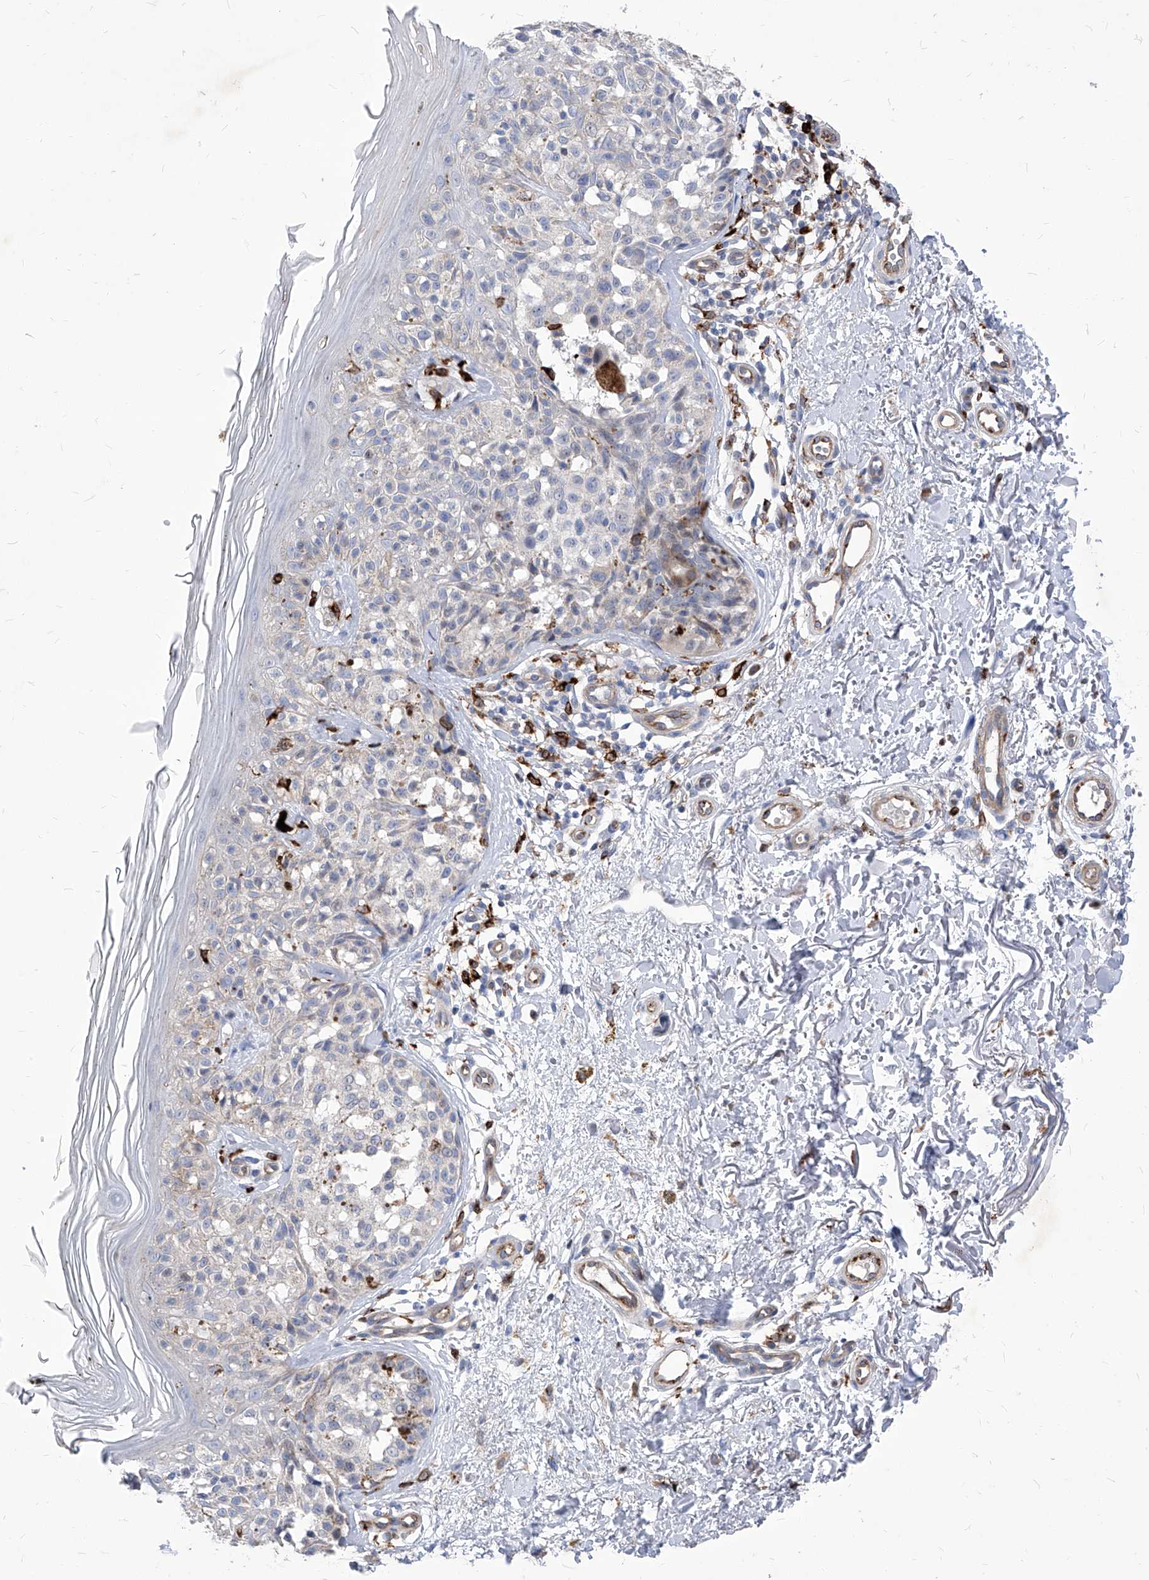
{"staining": {"intensity": "negative", "quantity": "none", "location": "none"}, "tissue": "melanoma", "cell_type": "Tumor cells", "image_type": "cancer", "snomed": [{"axis": "morphology", "description": "Malignant melanoma, NOS"}, {"axis": "topography", "description": "Skin"}], "caption": "Immunohistochemical staining of malignant melanoma reveals no significant positivity in tumor cells.", "gene": "UBOX5", "patient": {"sex": "female", "age": 50}}